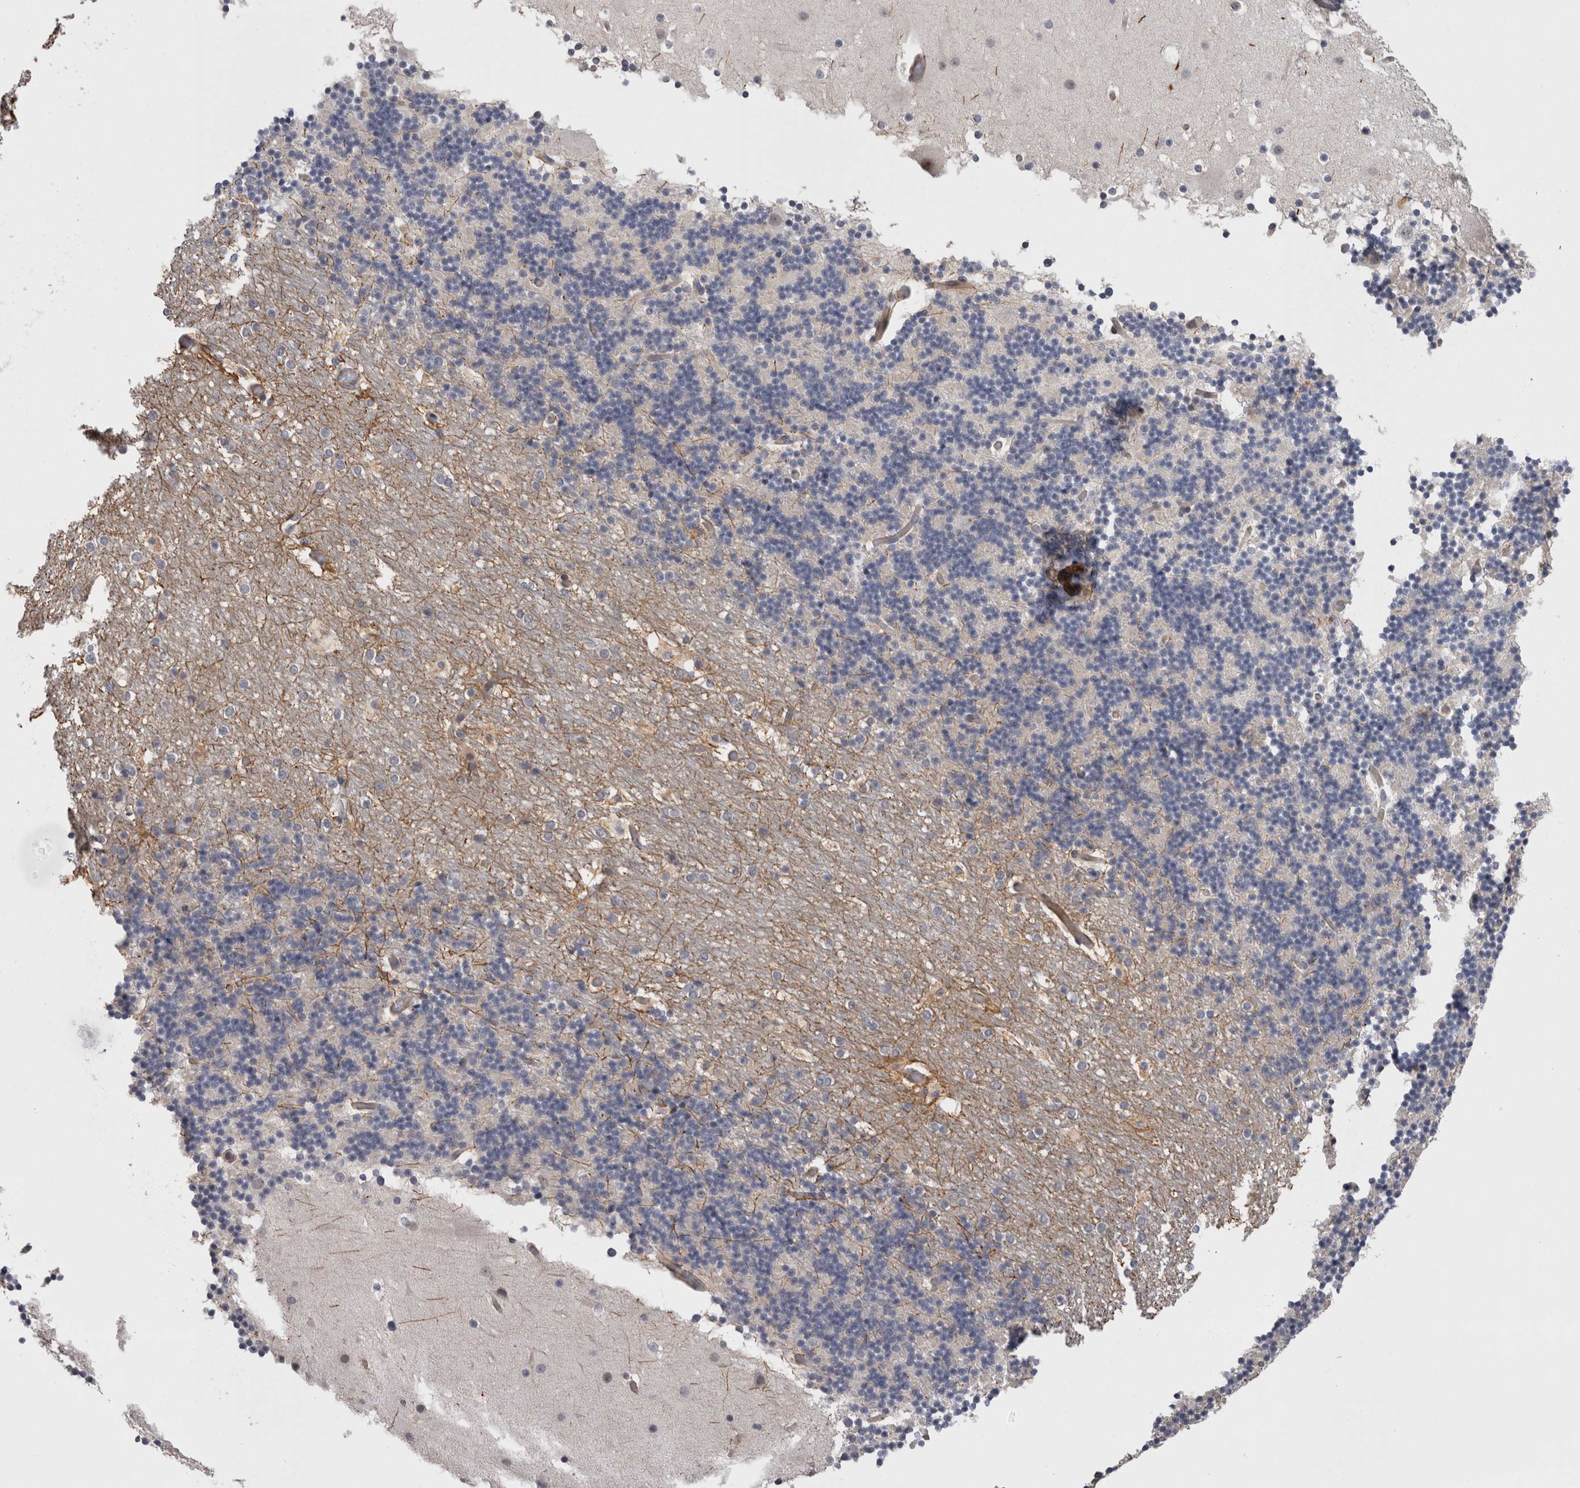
{"staining": {"intensity": "negative", "quantity": "none", "location": "none"}, "tissue": "cerebellum", "cell_type": "Cells in granular layer", "image_type": "normal", "snomed": [{"axis": "morphology", "description": "Normal tissue, NOS"}, {"axis": "topography", "description": "Cerebellum"}], "caption": "Immunohistochemistry of normal cerebellum demonstrates no positivity in cells in granular layer.", "gene": "RMDN1", "patient": {"sex": "male", "age": 57}}